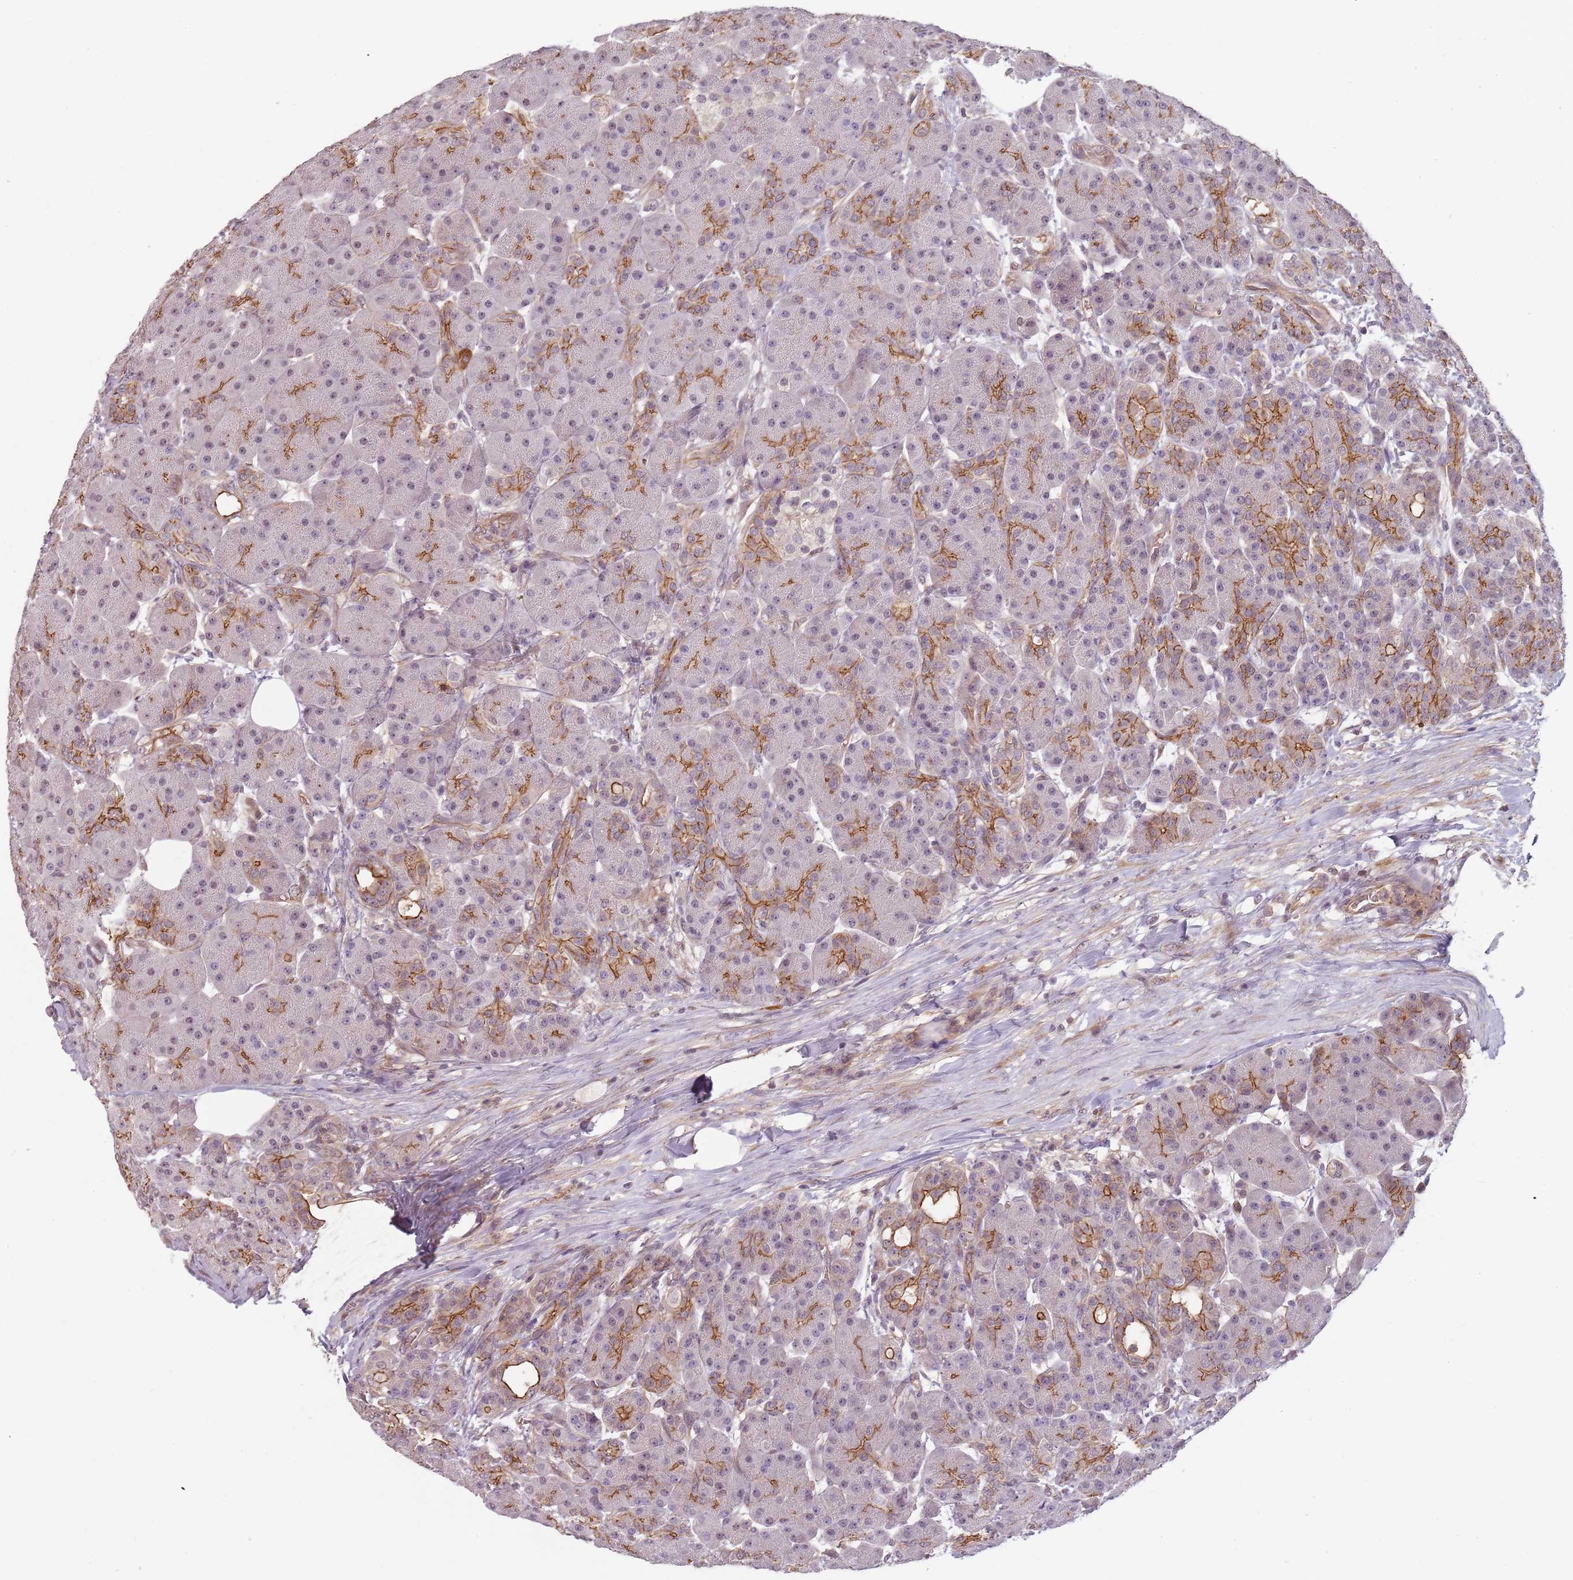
{"staining": {"intensity": "moderate", "quantity": "<25%", "location": "cytoplasmic/membranous"}, "tissue": "pancreas", "cell_type": "Exocrine glandular cells", "image_type": "normal", "snomed": [{"axis": "morphology", "description": "Normal tissue, NOS"}, {"axis": "topography", "description": "Pancreas"}], "caption": "Immunohistochemical staining of benign human pancreas displays low levels of moderate cytoplasmic/membranous expression in approximately <25% of exocrine glandular cells. The staining was performed using DAB, with brown indicating positive protein expression. Nuclei are stained blue with hematoxylin.", "gene": "PPP1R14C", "patient": {"sex": "male", "age": 63}}